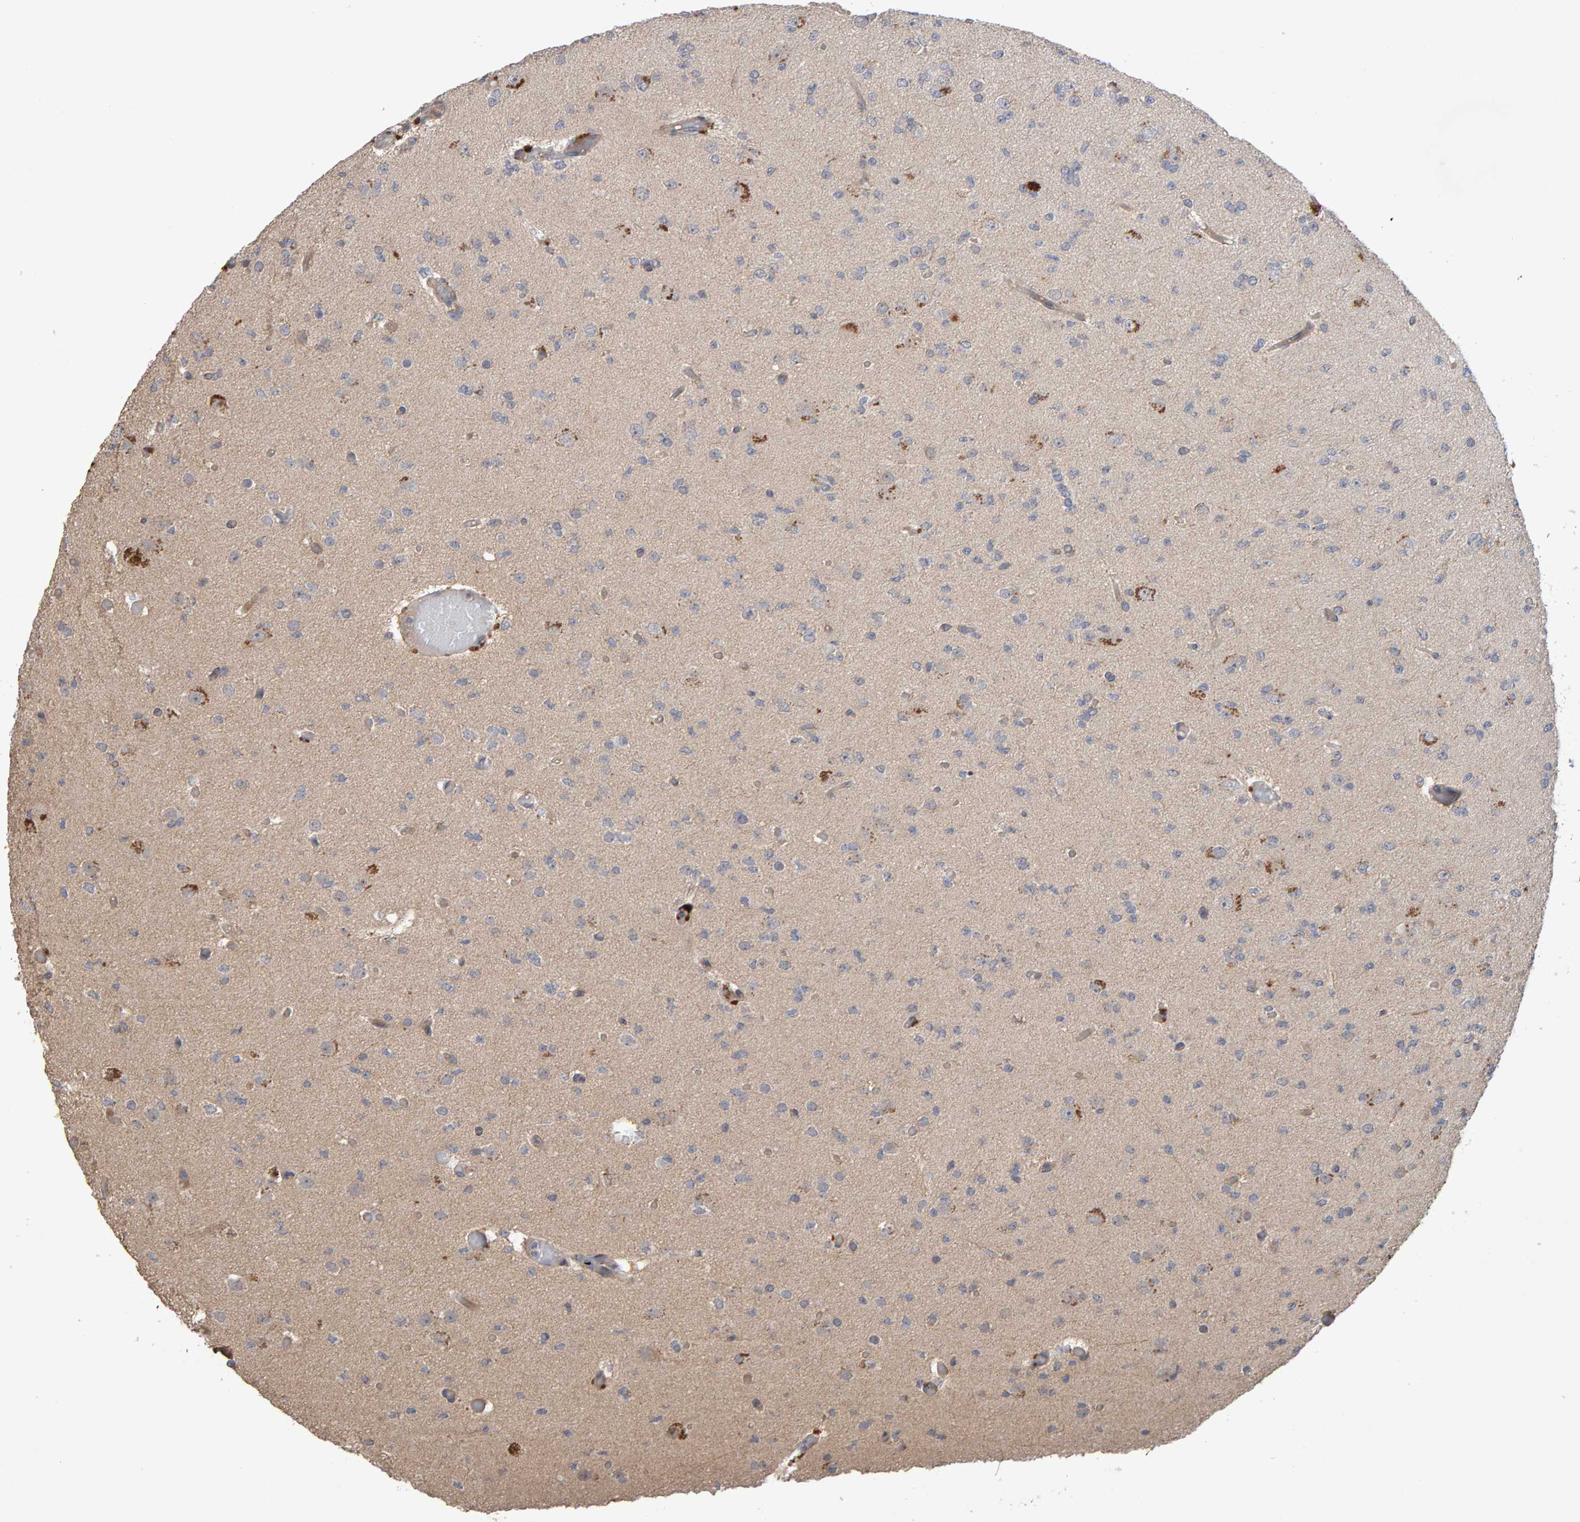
{"staining": {"intensity": "negative", "quantity": "none", "location": "none"}, "tissue": "glioma", "cell_type": "Tumor cells", "image_type": "cancer", "snomed": [{"axis": "morphology", "description": "Glioma, malignant, Low grade"}, {"axis": "topography", "description": "Brain"}], "caption": "Immunohistochemistry micrograph of human glioma stained for a protein (brown), which shows no staining in tumor cells. (Immunohistochemistry, brightfield microscopy, high magnification).", "gene": "COASY", "patient": {"sex": "female", "age": 22}}